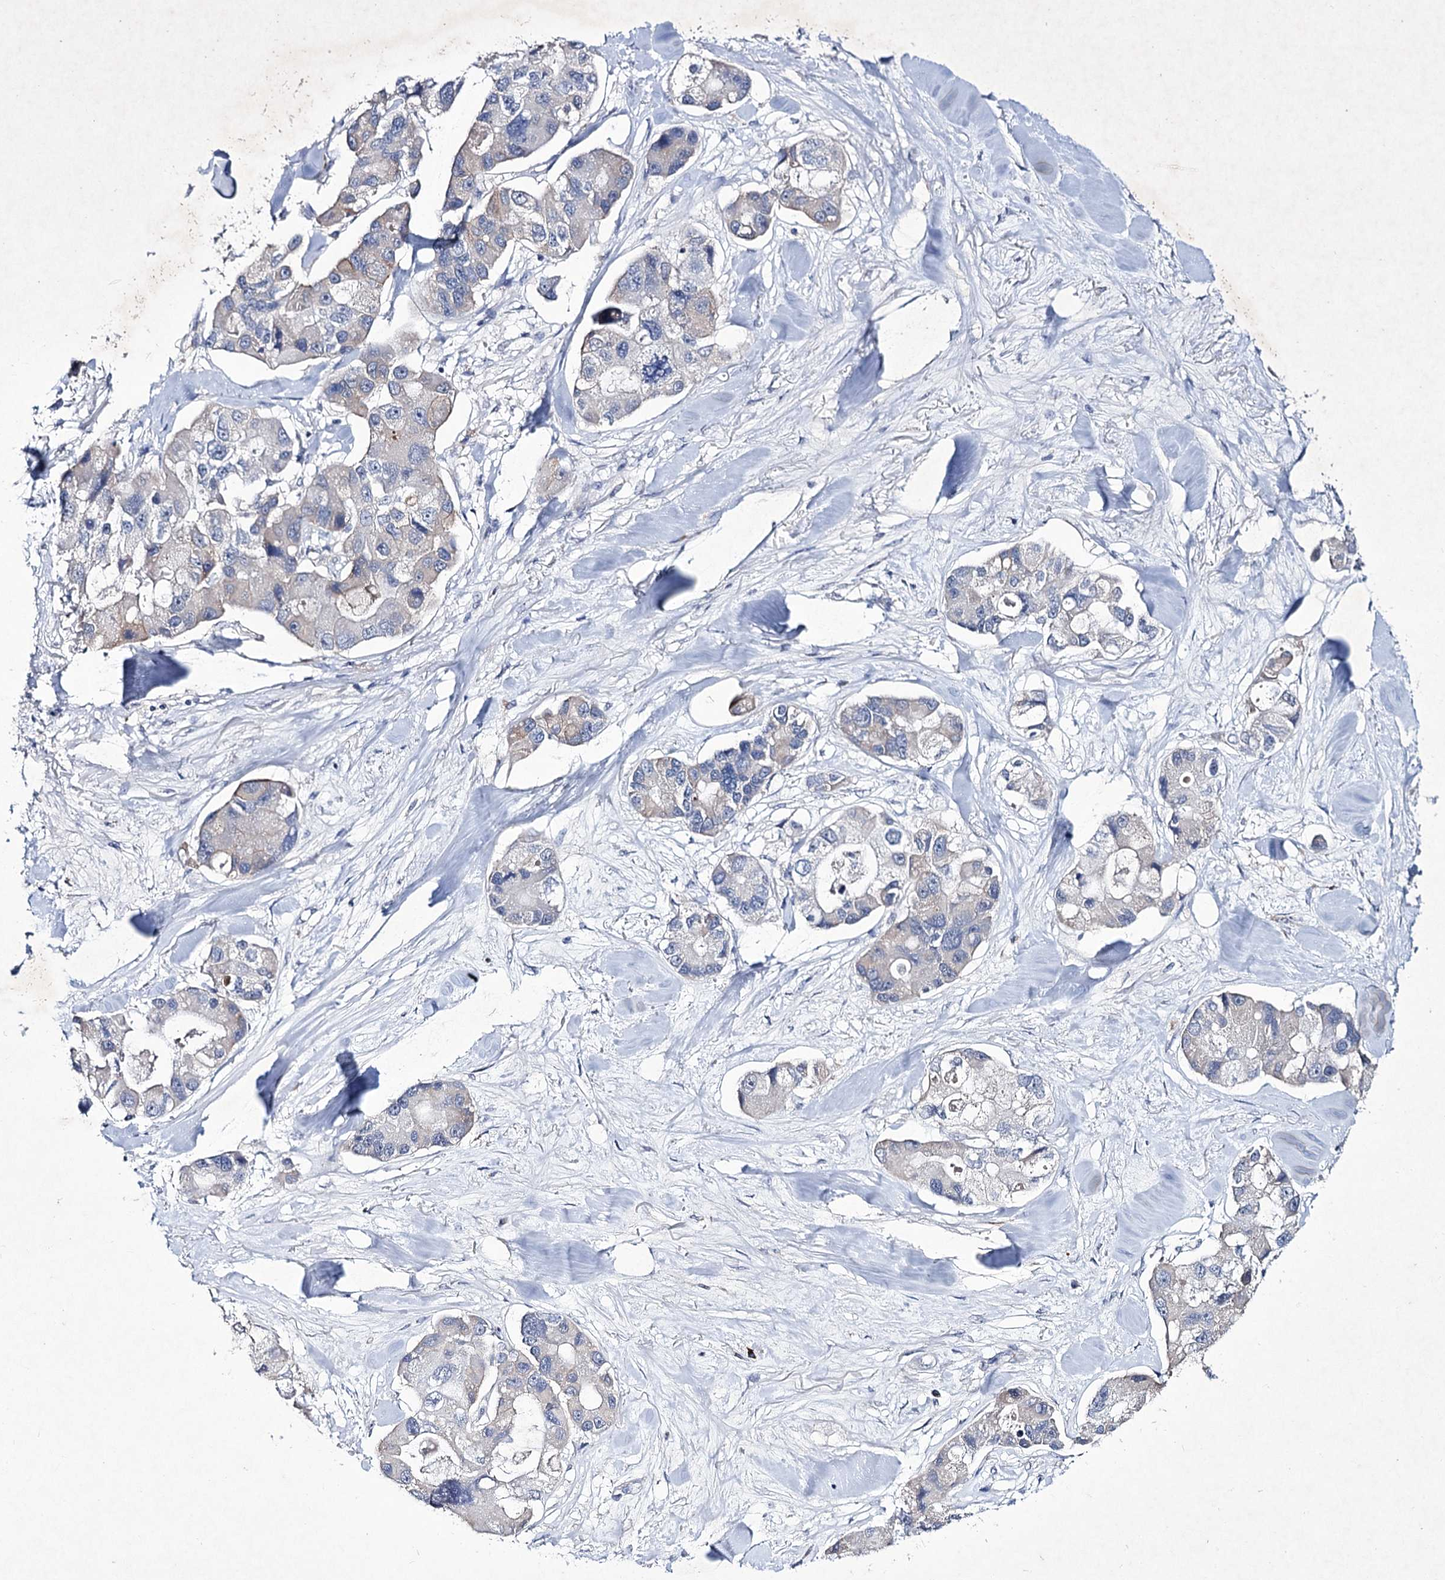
{"staining": {"intensity": "negative", "quantity": "none", "location": "none"}, "tissue": "lung cancer", "cell_type": "Tumor cells", "image_type": "cancer", "snomed": [{"axis": "morphology", "description": "Adenocarcinoma, NOS"}, {"axis": "topography", "description": "Lung"}], "caption": "Tumor cells are negative for protein expression in human lung cancer (adenocarcinoma).", "gene": "SEMA4G", "patient": {"sex": "female", "age": 54}}